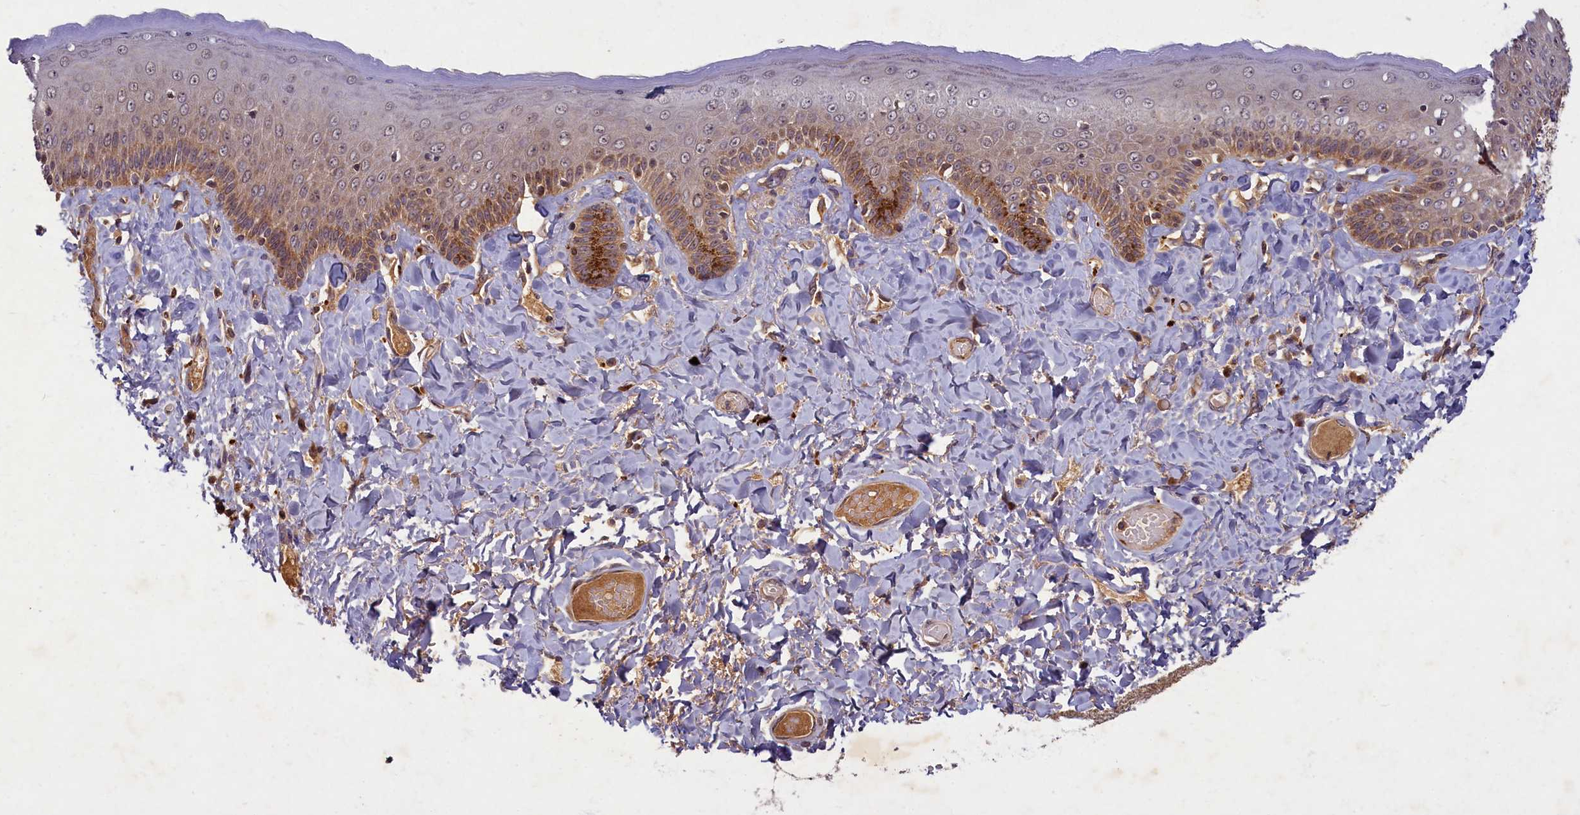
{"staining": {"intensity": "moderate", "quantity": "25%-75%", "location": "cytoplasmic/membranous"}, "tissue": "skin", "cell_type": "Epidermal cells", "image_type": "normal", "snomed": [{"axis": "morphology", "description": "Normal tissue, NOS"}, {"axis": "topography", "description": "Anal"}], "caption": "About 25%-75% of epidermal cells in unremarkable skin display moderate cytoplasmic/membranous protein expression as visualized by brown immunohistochemical staining.", "gene": "BICD1", "patient": {"sex": "male", "age": 69}}